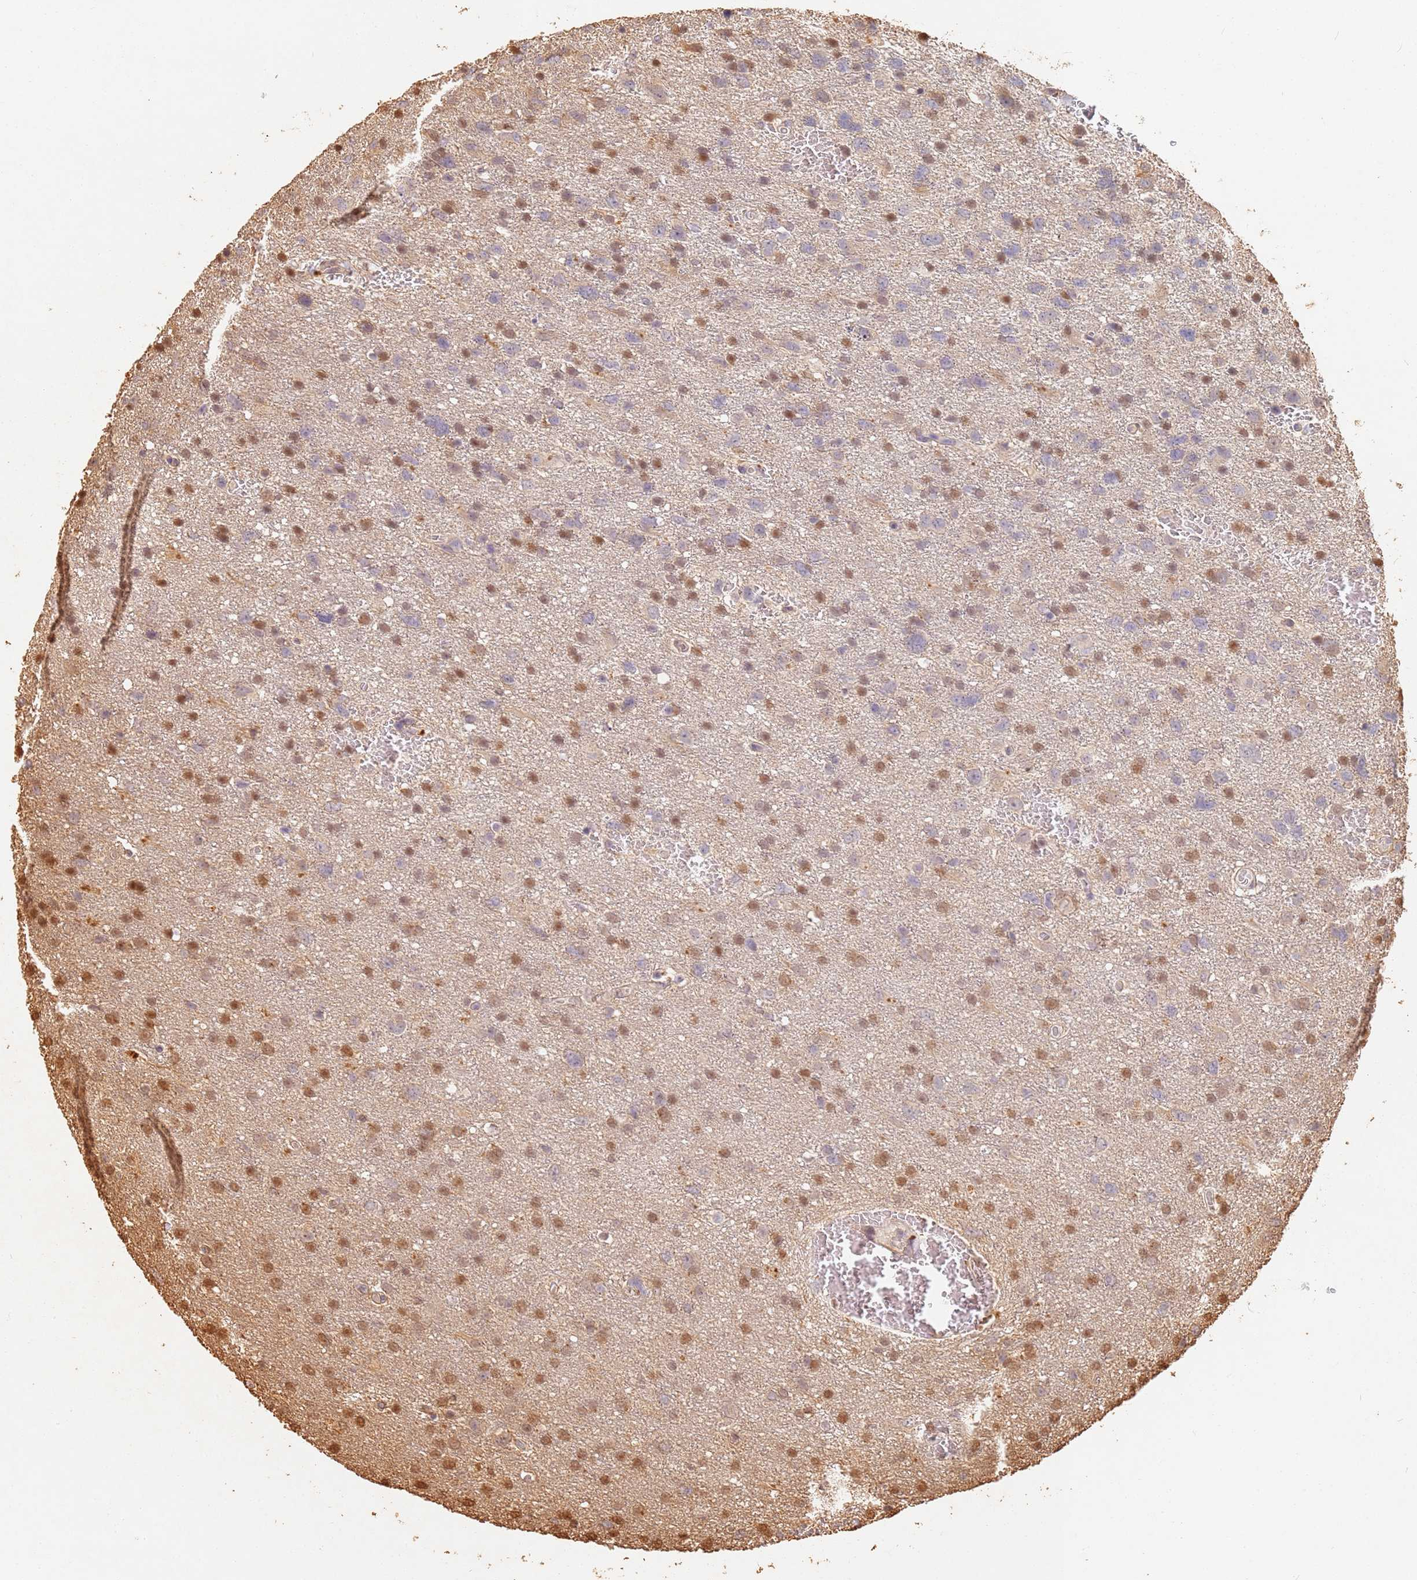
{"staining": {"intensity": "moderate", "quantity": "<25%", "location": "nuclear"}, "tissue": "glioma", "cell_type": "Tumor cells", "image_type": "cancer", "snomed": [{"axis": "morphology", "description": "Glioma, malignant, High grade"}, {"axis": "topography", "description": "Brain"}], "caption": "This histopathology image exhibits immunohistochemistry staining of human malignant high-grade glioma, with low moderate nuclear staining in about <25% of tumor cells.", "gene": "JAK2", "patient": {"sex": "male", "age": 61}}